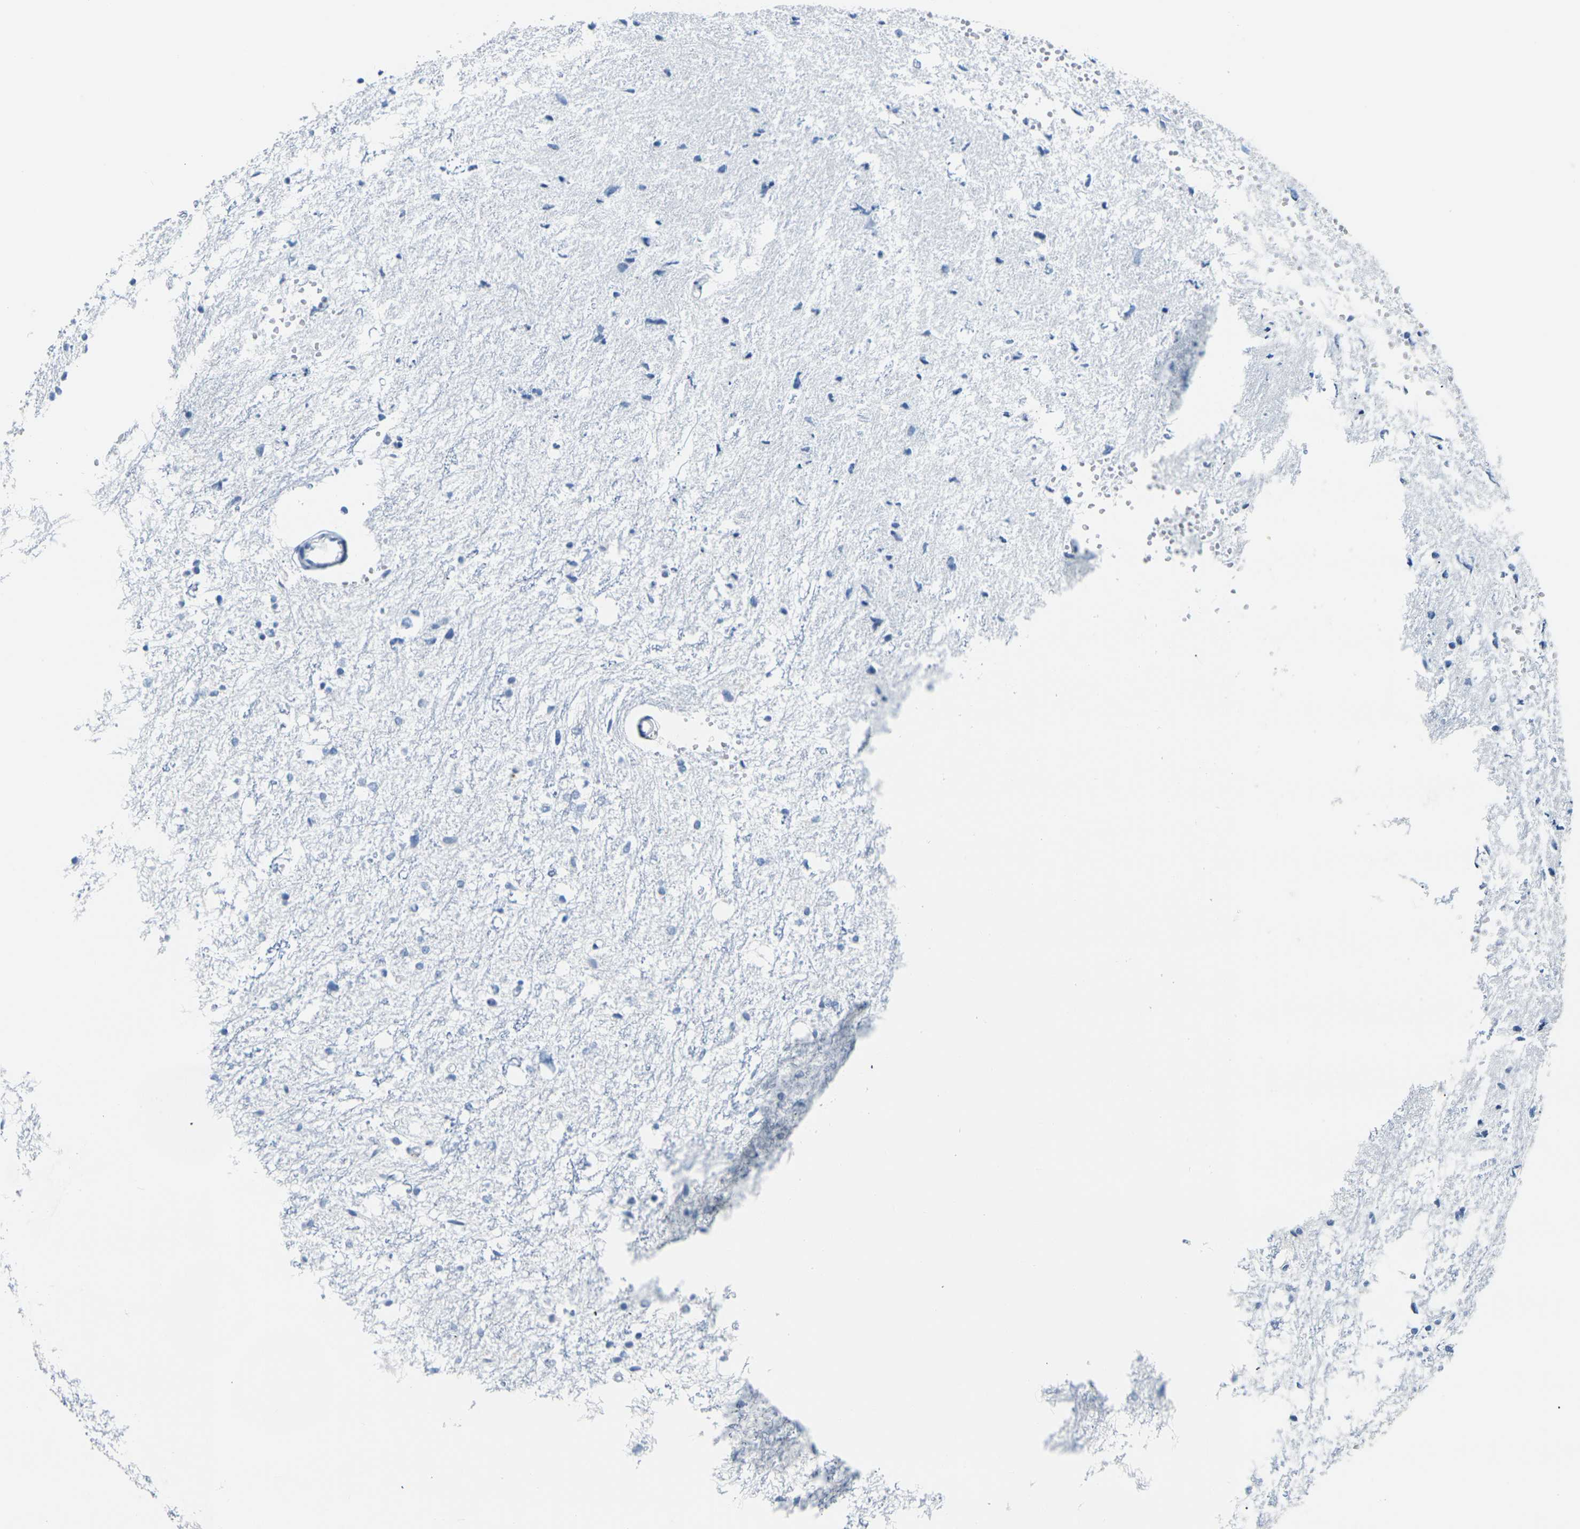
{"staining": {"intensity": "negative", "quantity": "none", "location": "none"}, "tissue": "glioma", "cell_type": "Tumor cells", "image_type": "cancer", "snomed": [{"axis": "morphology", "description": "Glioma, malignant, High grade"}, {"axis": "topography", "description": "Brain"}], "caption": "Immunohistochemical staining of human glioma reveals no significant expression in tumor cells.", "gene": "CLDN7", "patient": {"sex": "female", "age": 59}}